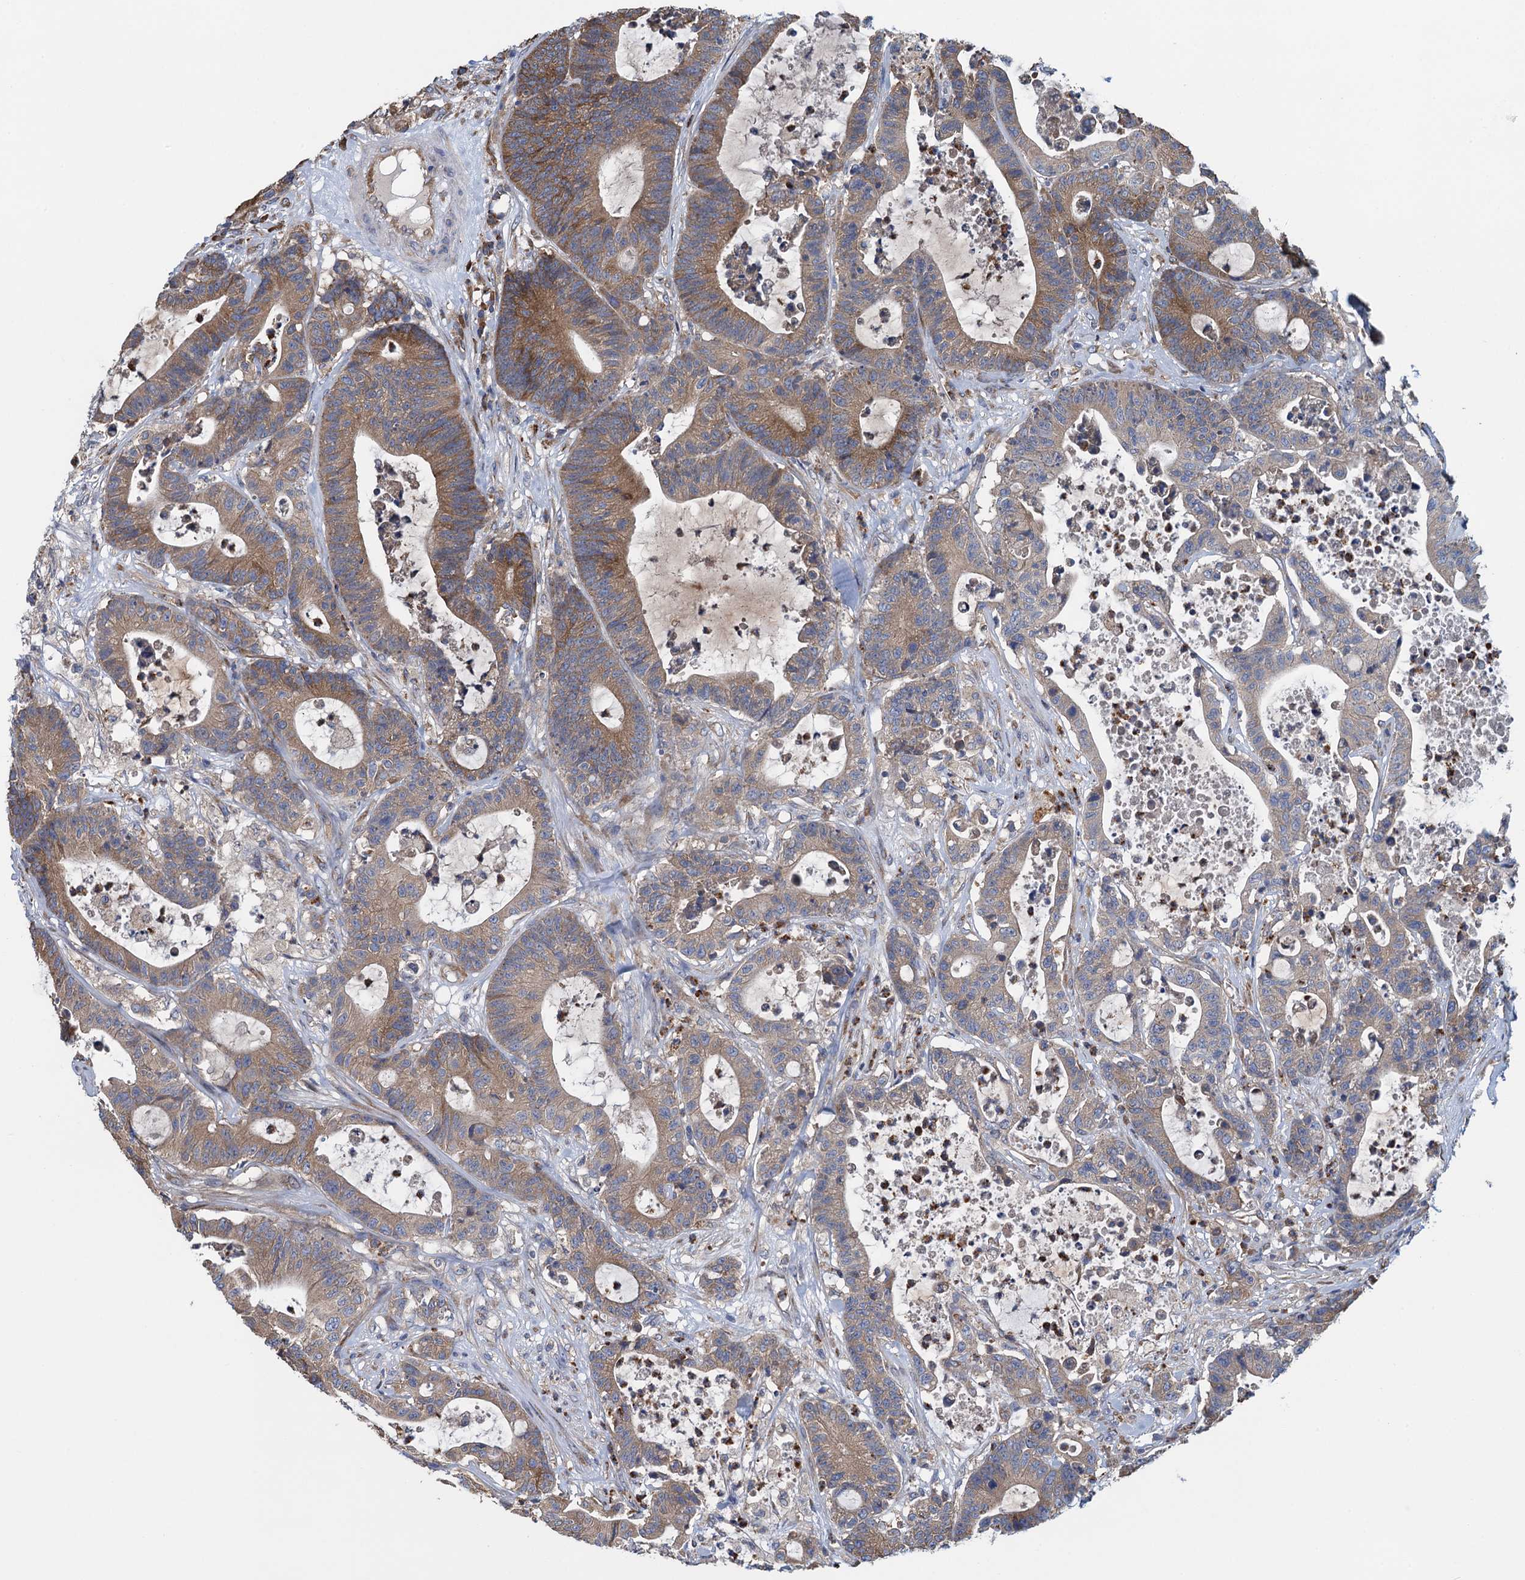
{"staining": {"intensity": "moderate", "quantity": "25%-75%", "location": "cytoplasmic/membranous"}, "tissue": "colorectal cancer", "cell_type": "Tumor cells", "image_type": "cancer", "snomed": [{"axis": "morphology", "description": "Adenocarcinoma, NOS"}, {"axis": "topography", "description": "Colon"}], "caption": "Protein staining of adenocarcinoma (colorectal) tissue exhibits moderate cytoplasmic/membranous positivity in approximately 25%-75% of tumor cells.", "gene": "ADCY9", "patient": {"sex": "female", "age": 84}}